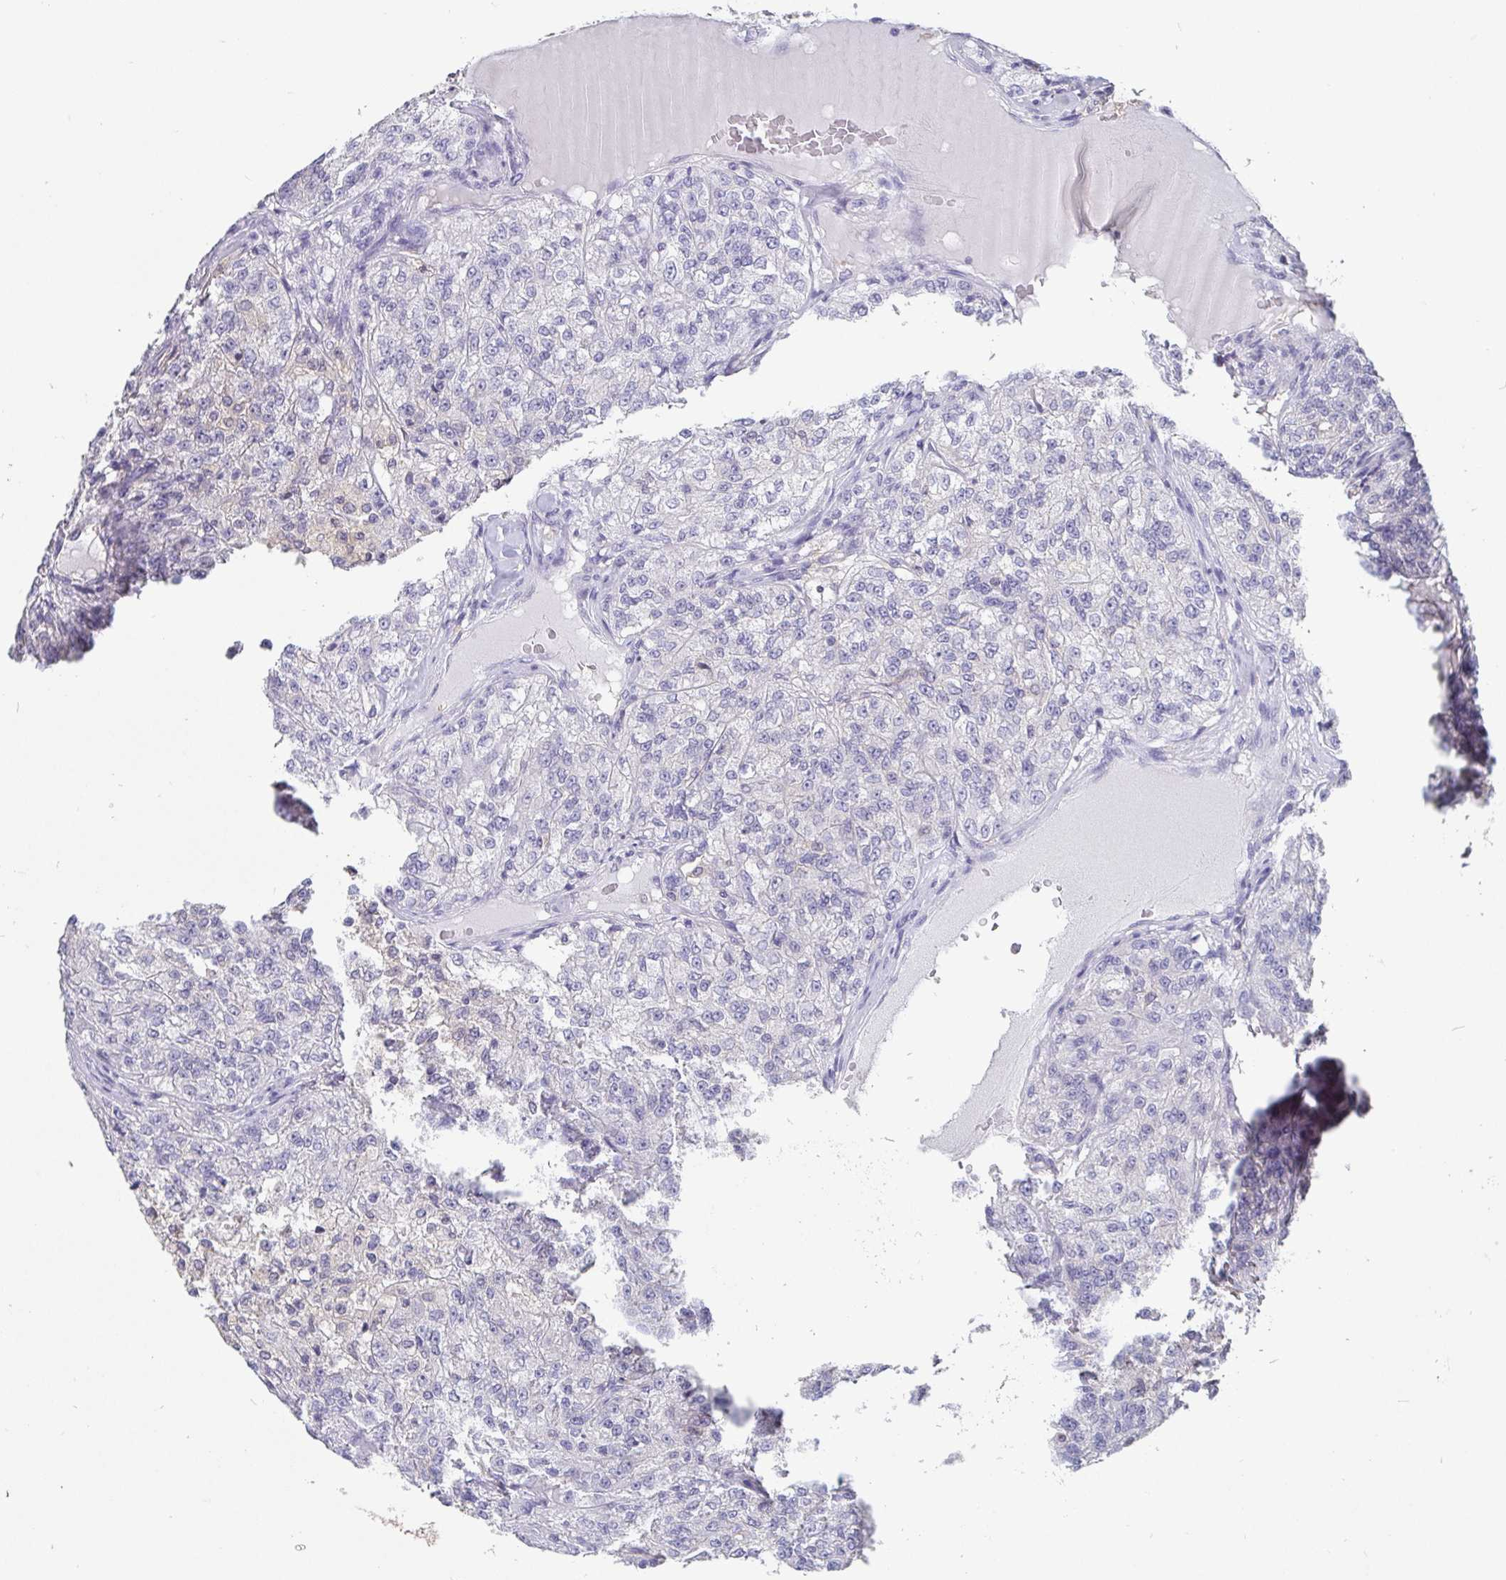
{"staining": {"intensity": "negative", "quantity": "none", "location": "none"}, "tissue": "renal cancer", "cell_type": "Tumor cells", "image_type": "cancer", "snomed": [{"axis": "morphology", "description": "Adenocarcinoma, NOS"}, {"axis": "topography", "description": "Kidney"}], "caption": "Micrograph shows no protein staining in tumor cells of adenocarcinoma (renal) tissue.", "gene": "IDH1", "patient": {"sex": "female", "age": 63}}